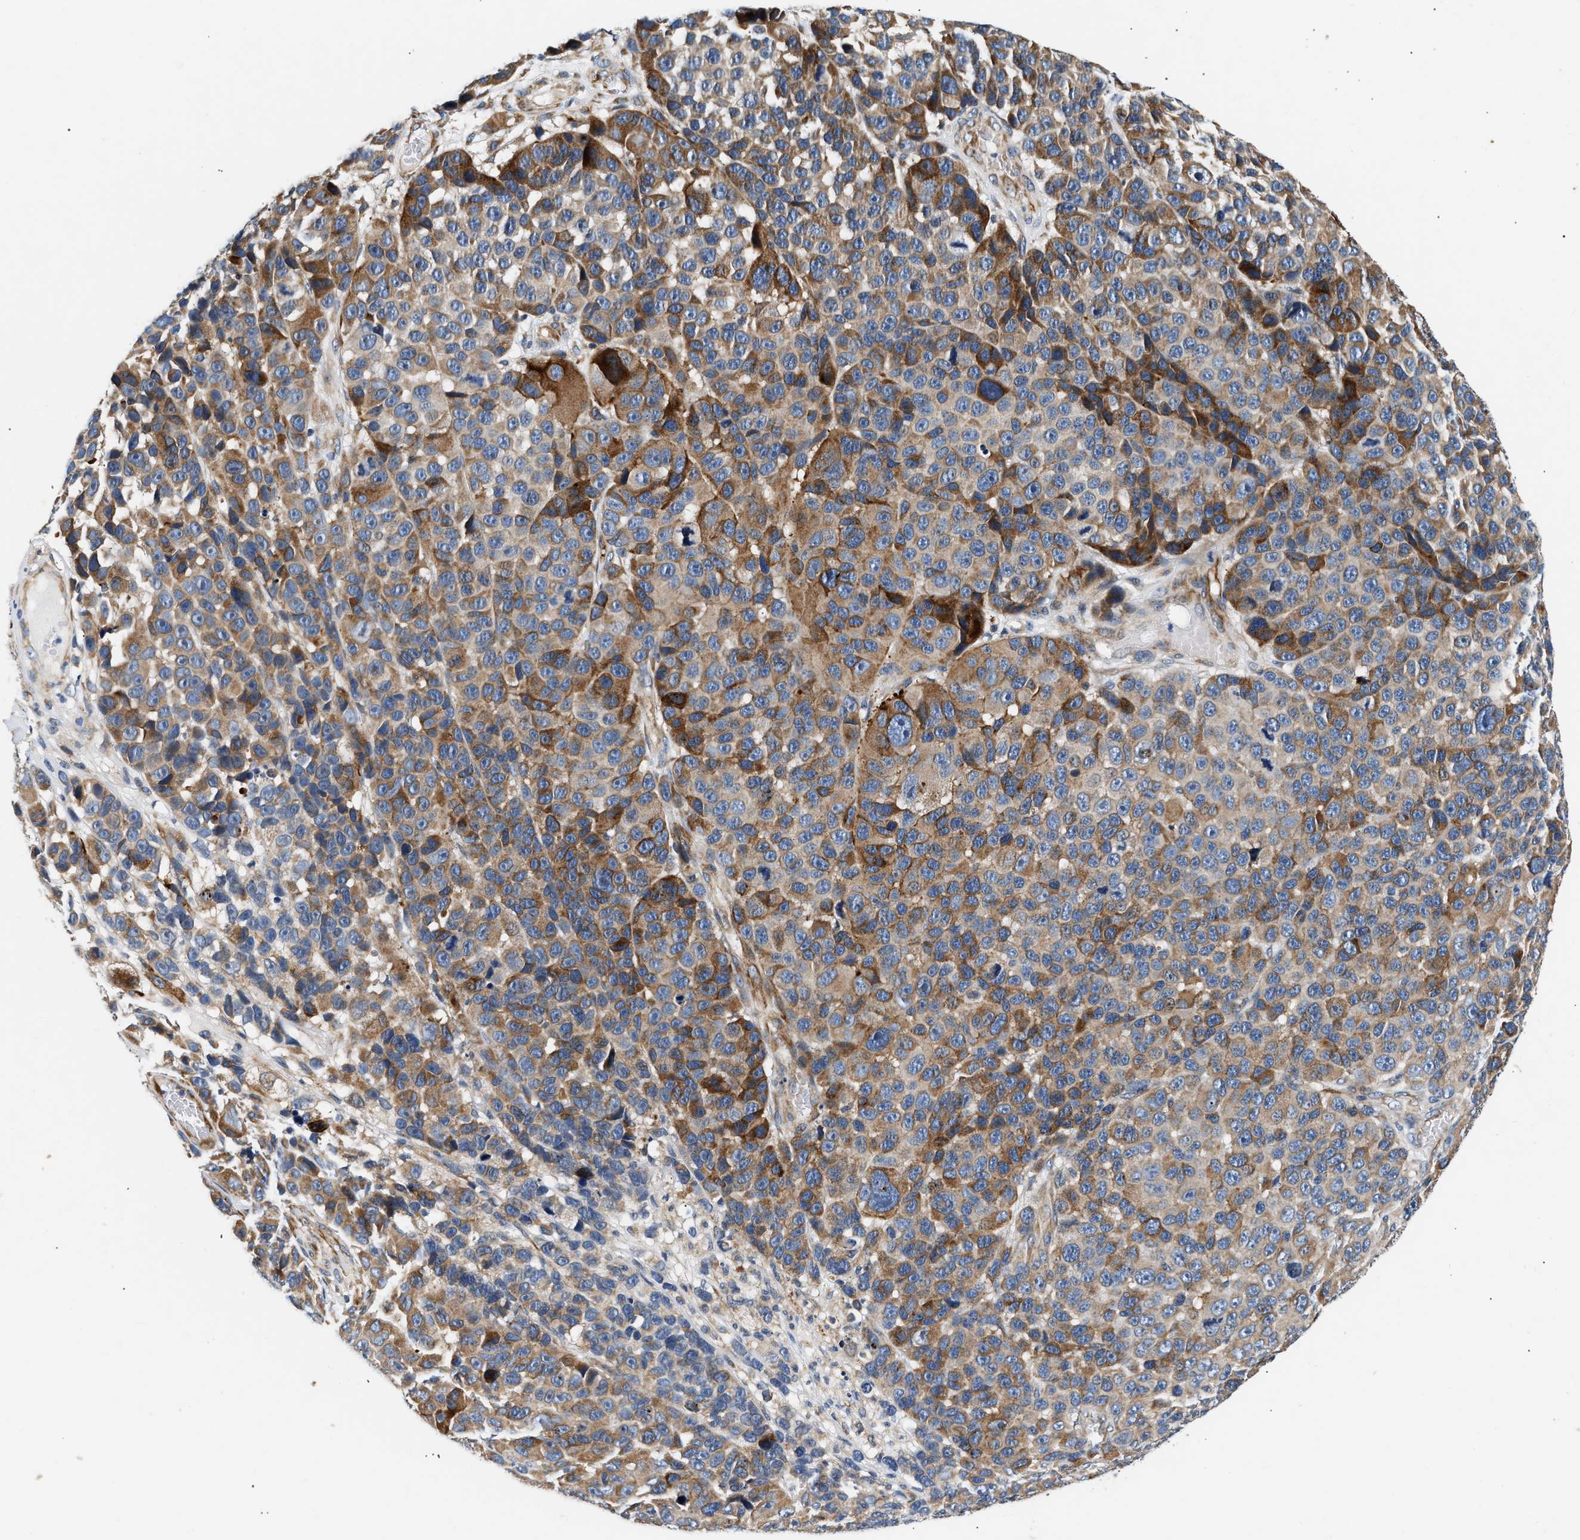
{"staining": {"intensity": "moderate", "quantity": ">75%", "location": "cytoplasmic/membranous"}, "tissue": "melanoma", "cell_type": "Tumor cells", "image_type": "cancer", "snomed": [{"axis": "morphology", "description": "Malignant melanoma, NOS"}, {"axis": "topography", "description": "Skin"}], "caption": "Protein expression analysis of melanoma exhibits moderate cytoplasmic/membranous positivity in about >75% of tumor cells. (Stains: DAB in brown, nuclei in blue, Microscopy: brightfield microscopy at high magnification).", "gene": "IFT74", "patient": {"sex": "male", "age": 53}}